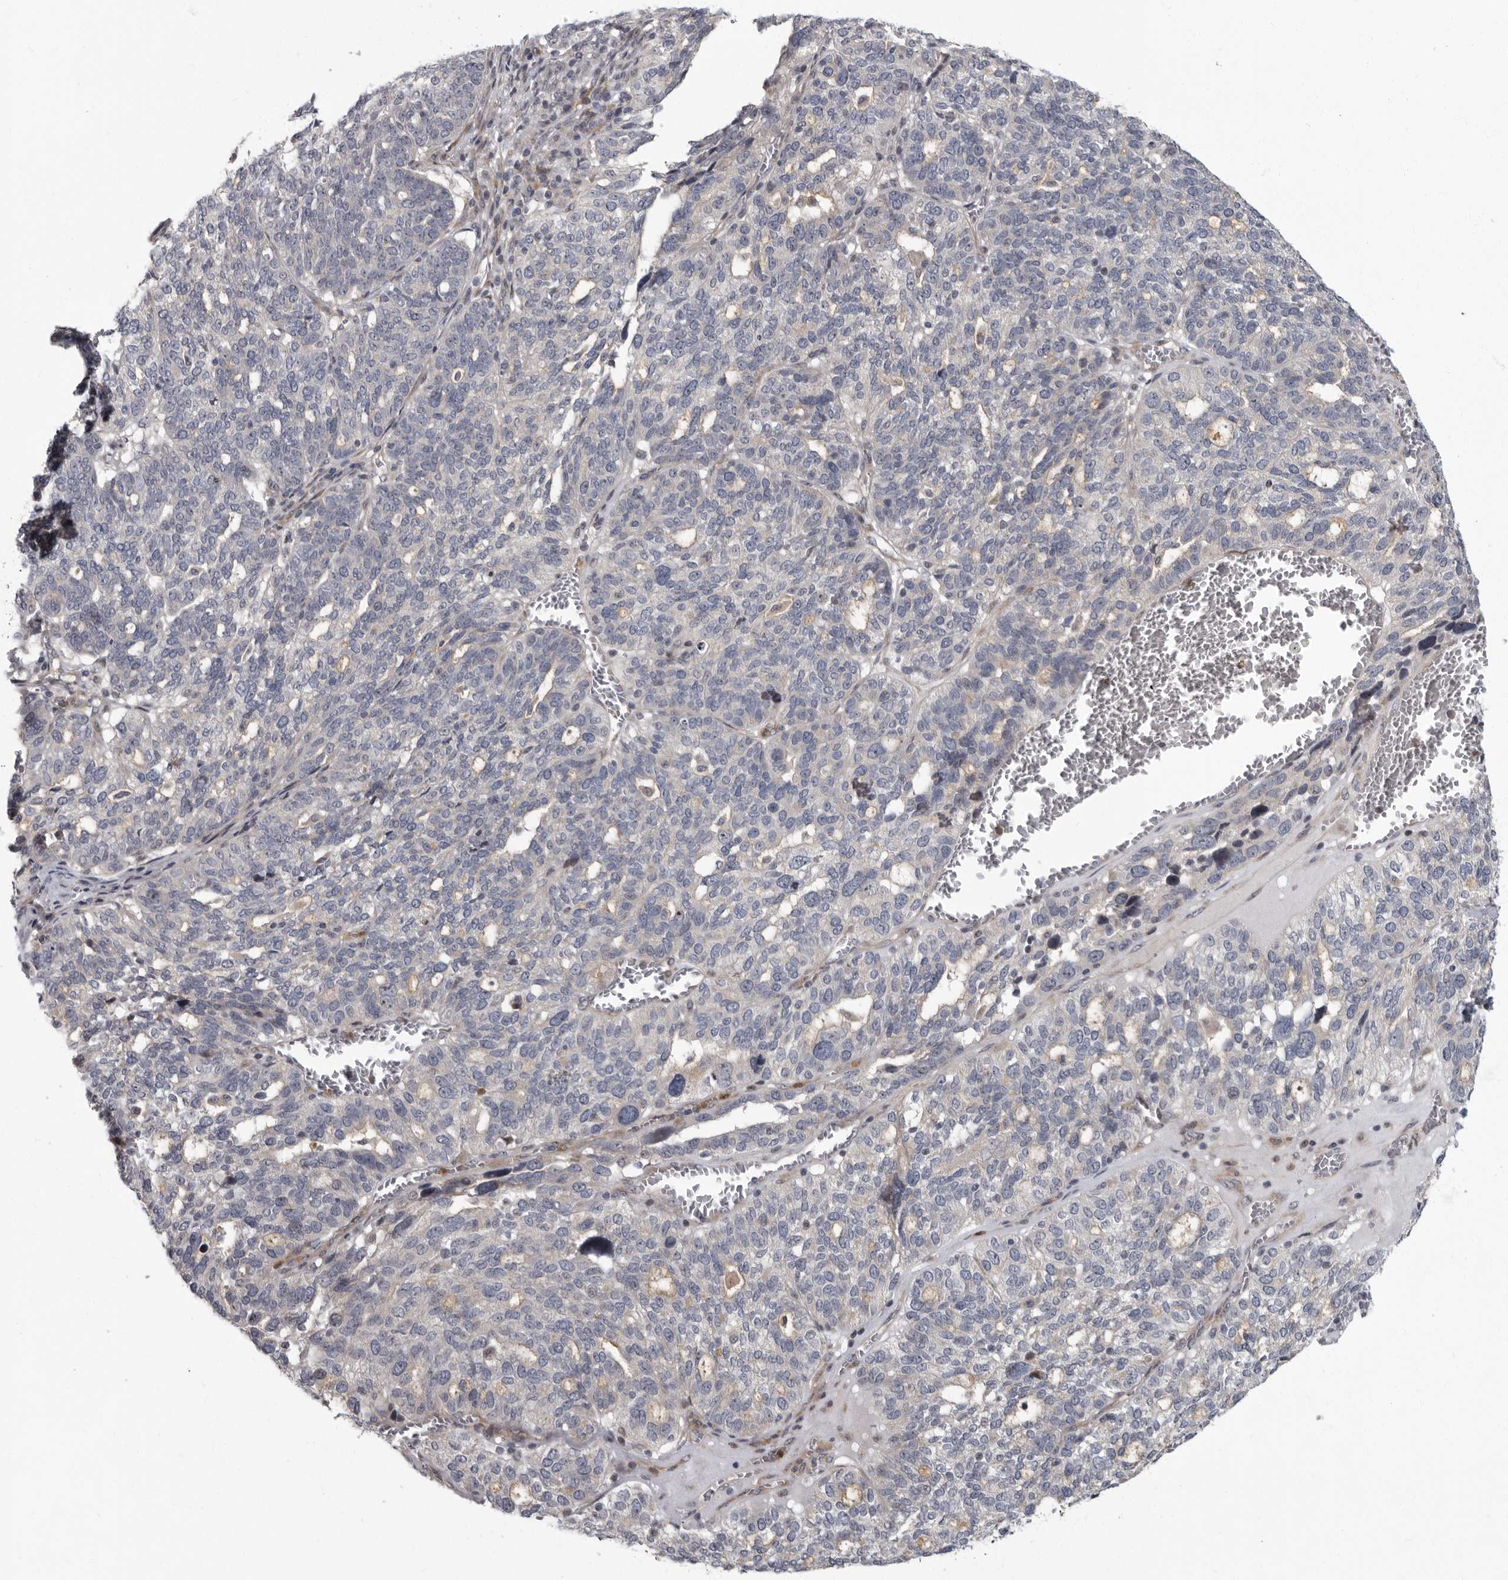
{"staining": {"intensity": "negative", "quantity": "none", "location": "none"}, "tissue": "ovarian cancer", "cell_type": "Tumor cells", "image_type": "cancer", "snomed": [{"axis": "morphology", "description": "Cystadenocarcinoma, serous, NOS"}, {"axis": "topography", "description": "Ovary"}], "caption": "IHC histopathology image of serous cystadenocarcinoma (ovarian) stained for a protein (brown), which exhibits no staining in tumor cells. Brightfield microscopy of immunohistochemistry stained with DAB (3,3'-diaminobenzidine) (brown) and hematoxylin (blue), captured at high magnification.", "gene": "PDCD11", "patient": {"sex": "female", "age": 59}}